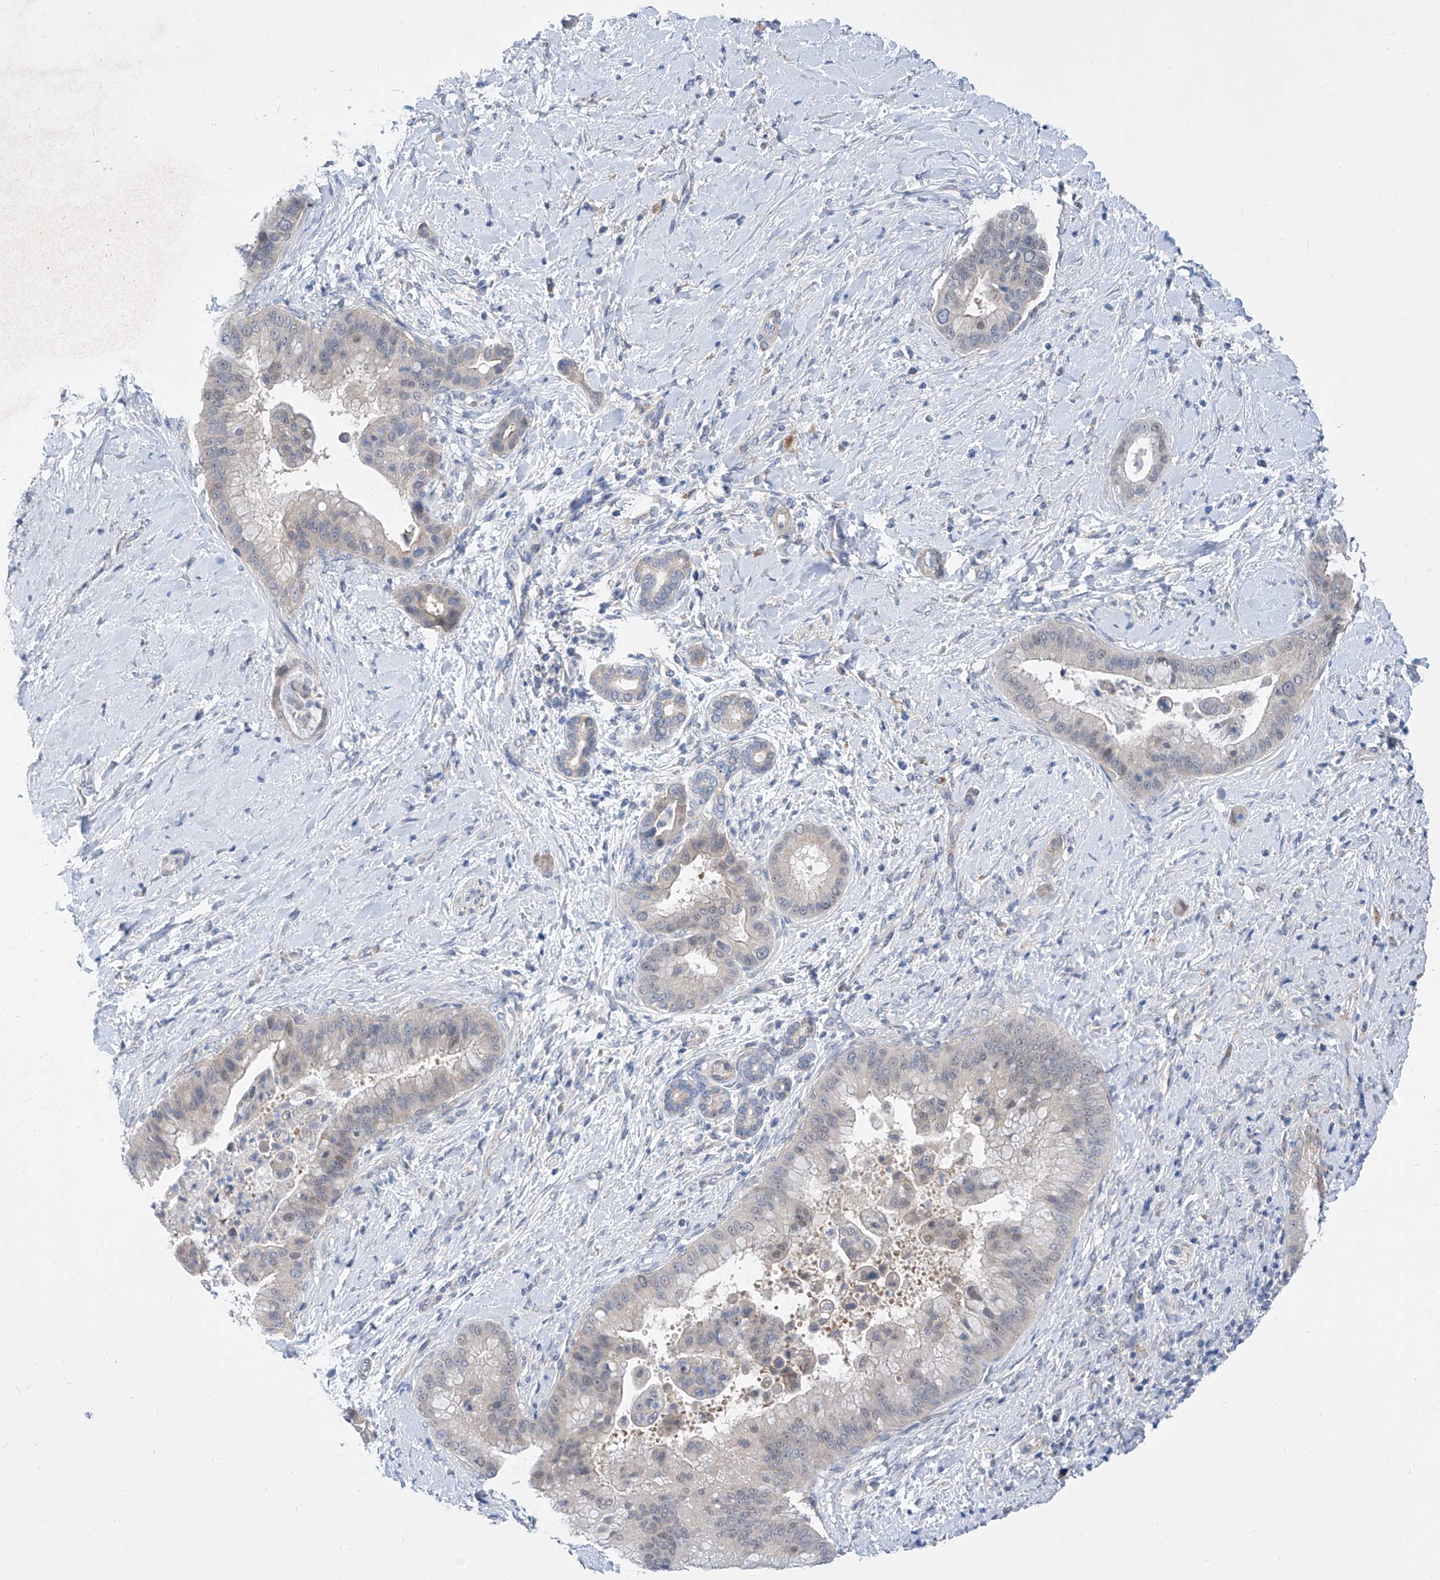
{"staining": {"intensity": "negative", "quantity": "none", "location": "none"}, "tissue": "liver cancer", "cell_type": "Tumor cells", "image_type": "cancer", "snomed": [{"axis": "morphology", "description": "Cholangiocarcinoma"}, {"axis": "topography", "description": "Liver"}], "caption": "This micrograph is of liver cholangiocarcinoma stained with IHC to label a protein in brown with the nuclei are counter-stained blue. There is no expression in tumor cells. (DAB IHC, high magnification).", "gene": "SRBD1", "patient": {"sex": "female", "age": 54}}